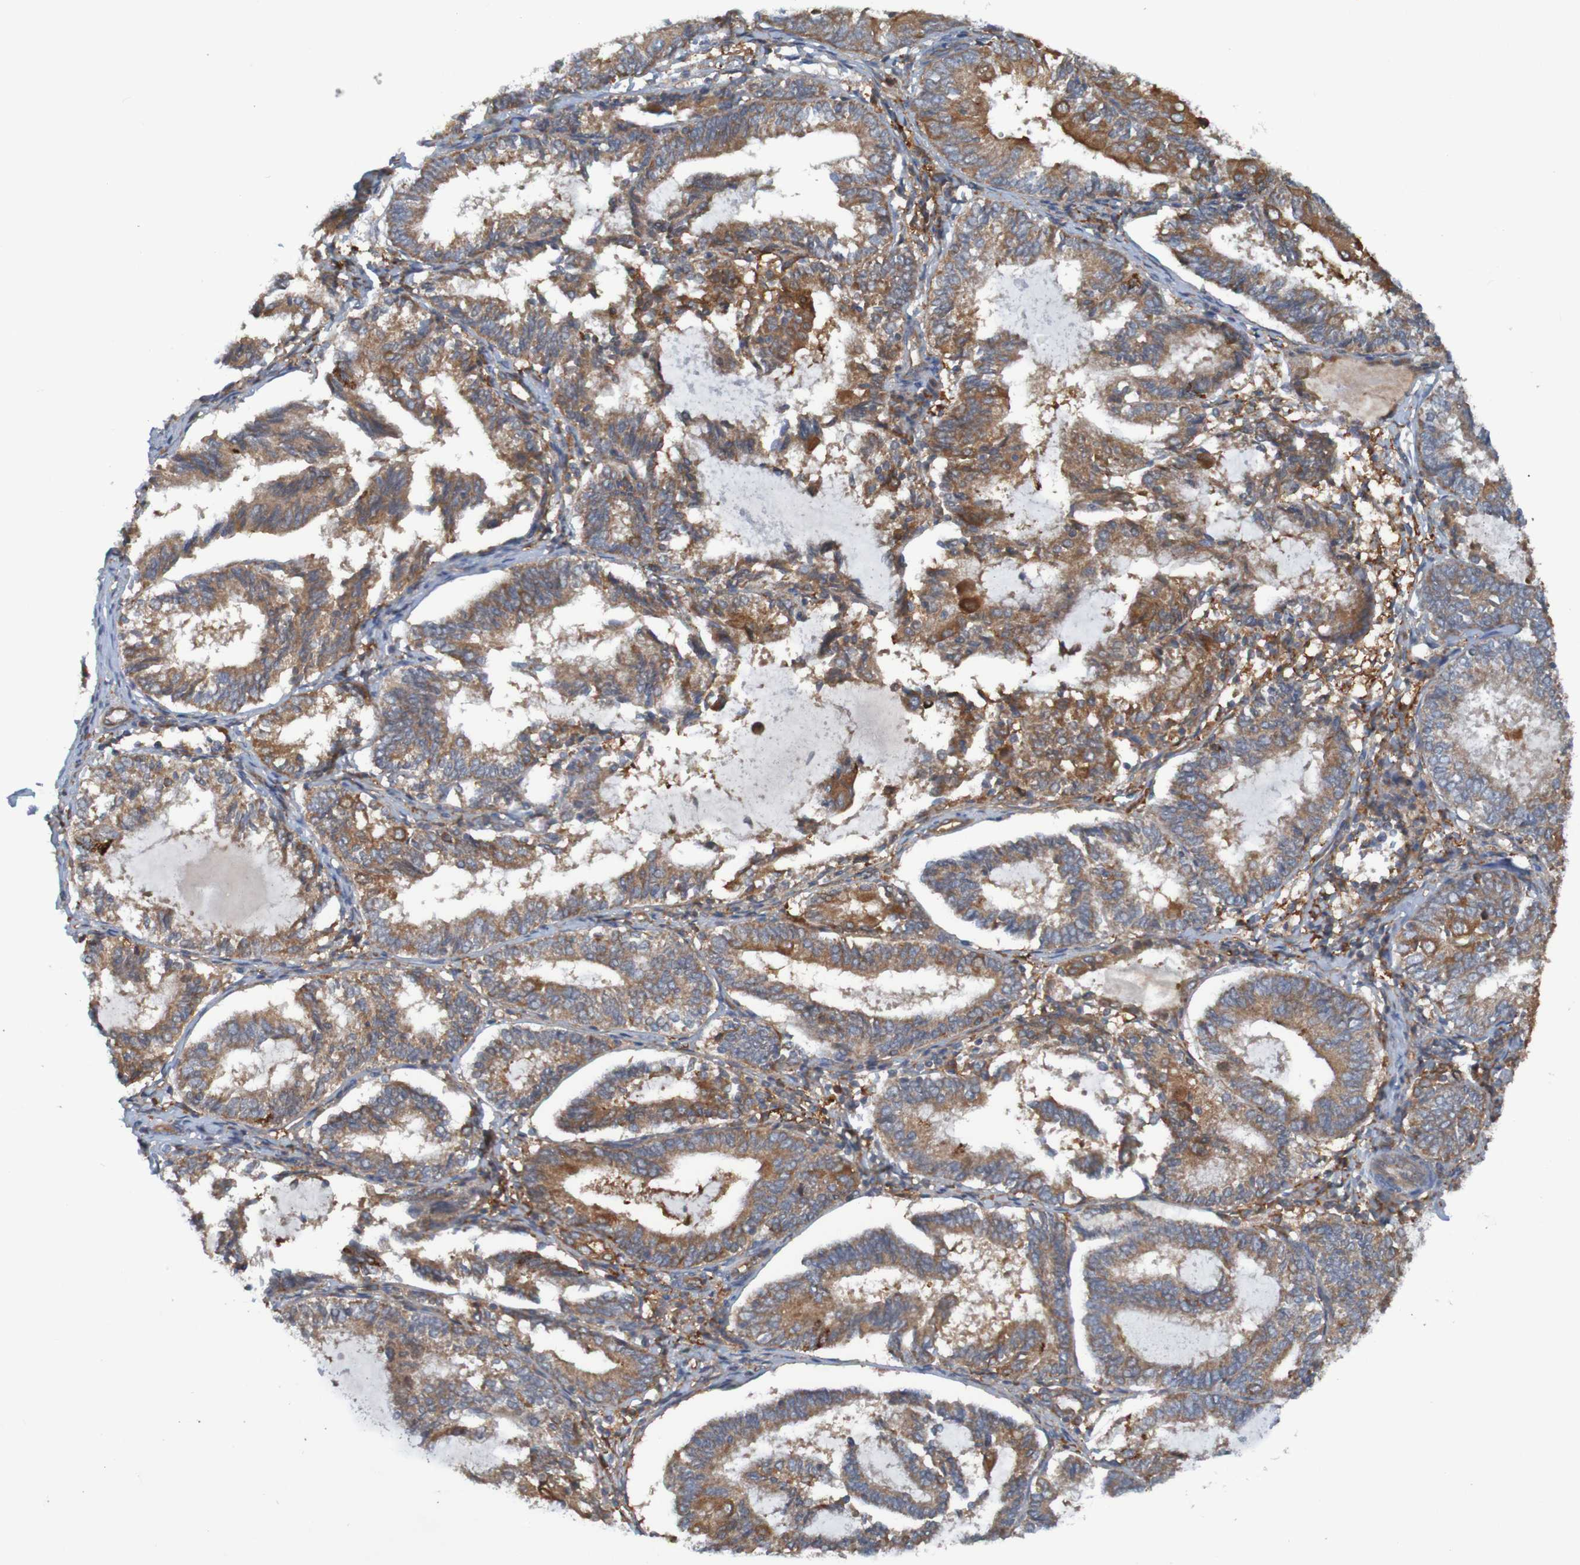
{"staining": {"intensity": "strong", "quantity": "<25%", "location": "cytoplasmic/membranous"}, "tissue": "endometrial cancer", "cell_type": "Tumor cells", "image_type": "cancer", "snomed": [{"axis": "morphology", "description": "Adenocarcinoma, NOS"}, {"axis": "topography", "description": "Endometrium"}], "caption": "A brown stain shows strong cytoplasmic/membranous positivity of a protein in endometrial cancer tumor cells.", "gene": "DNAJC4", "patient": {"sex": "female", "age": 81}}